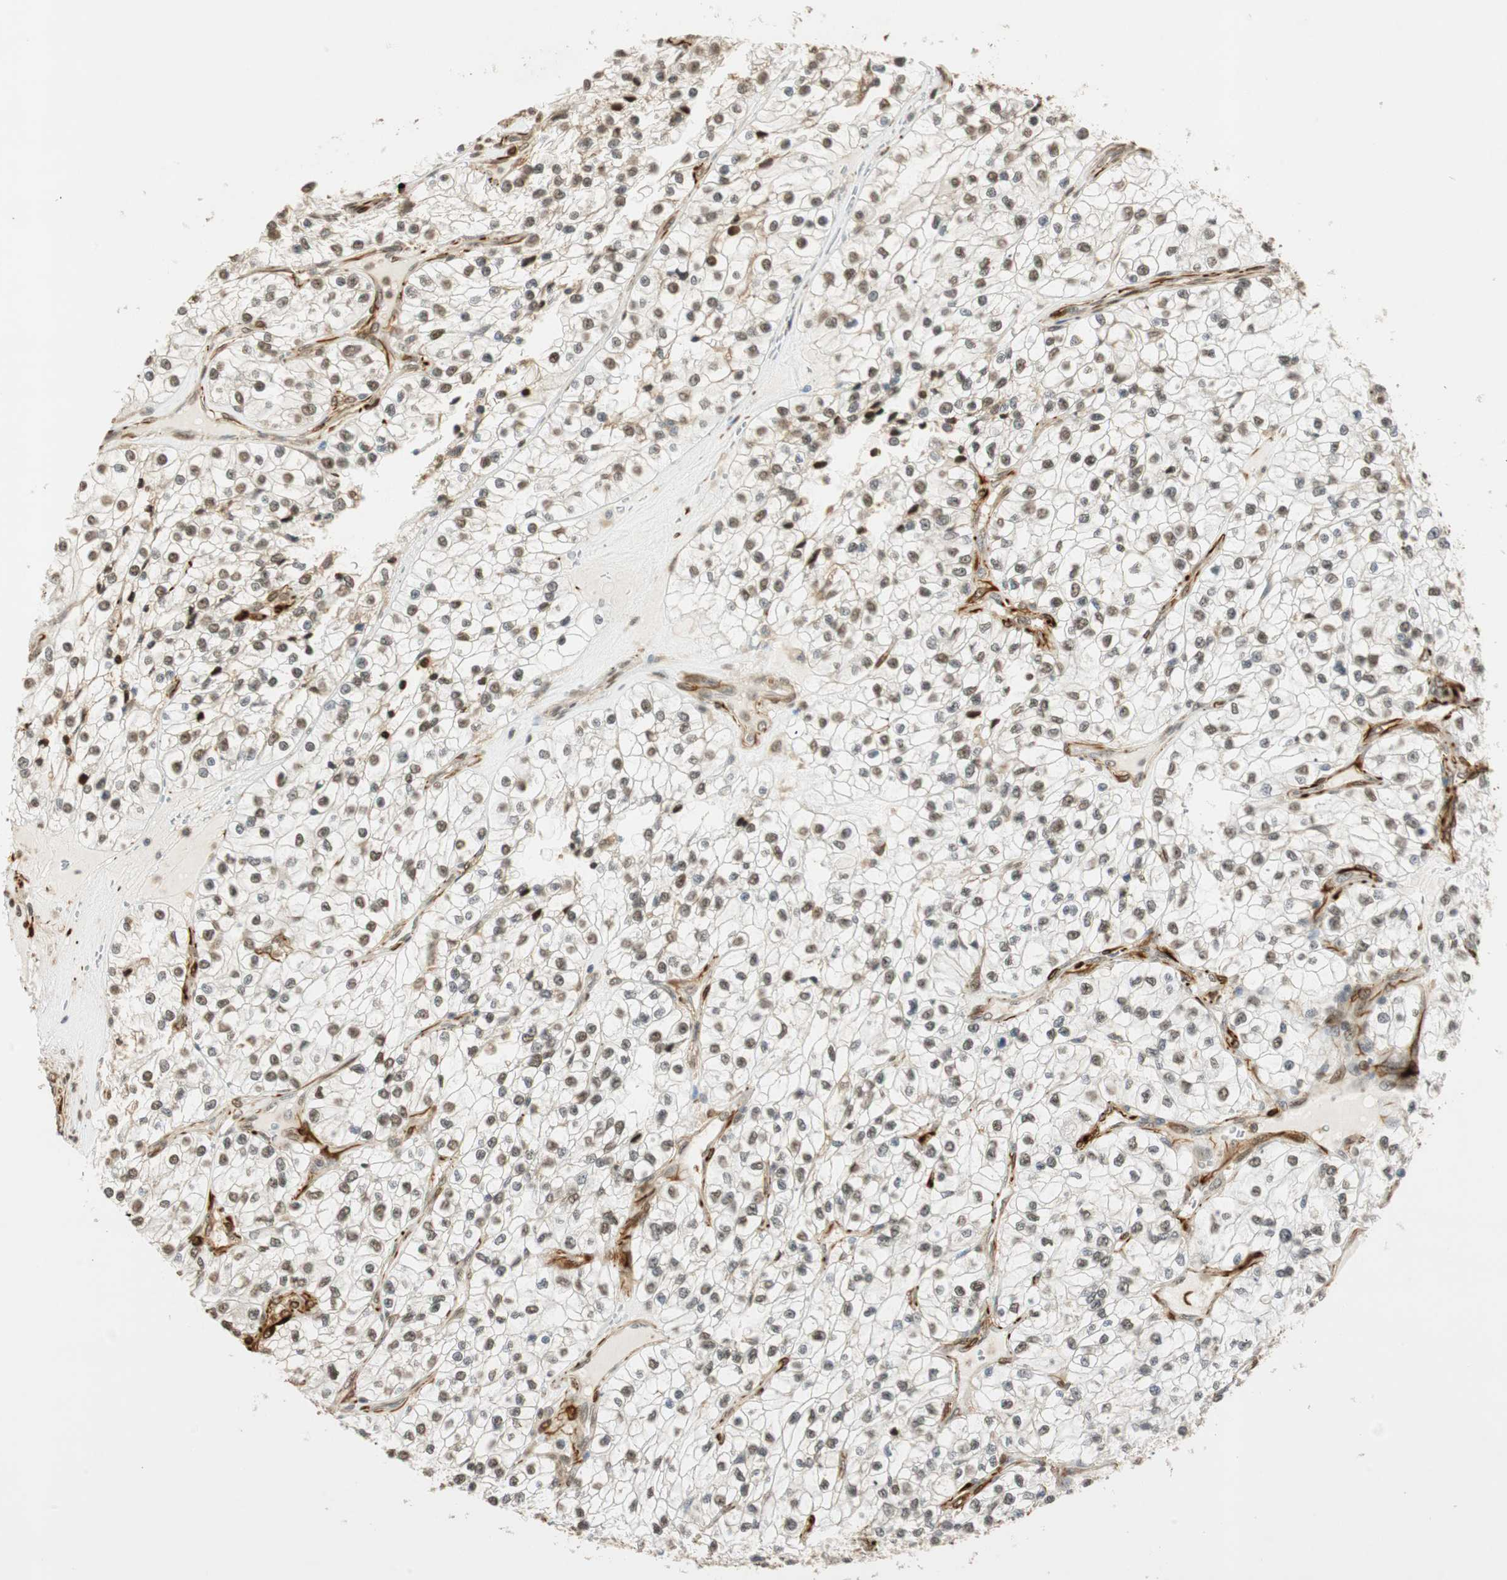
{"staining": {"intensity": "weak", "quantity": "<25%", "location": "nuclear"}, "tissue": "renal cancer", "cell_type": "Tumor cells", "image_type": "cancer", "snomed": [{"axis": "morphology", "description": "Adenocarcinoma, NOS"}, {"axis": "topography", "description": "Kidney"}], "caption": "Photomicrograph shows no significant protein expression in tumor cells of adenocarcinoma (renal).", "gene": "NES", "patient": {"sex": "female", "age": 57}}